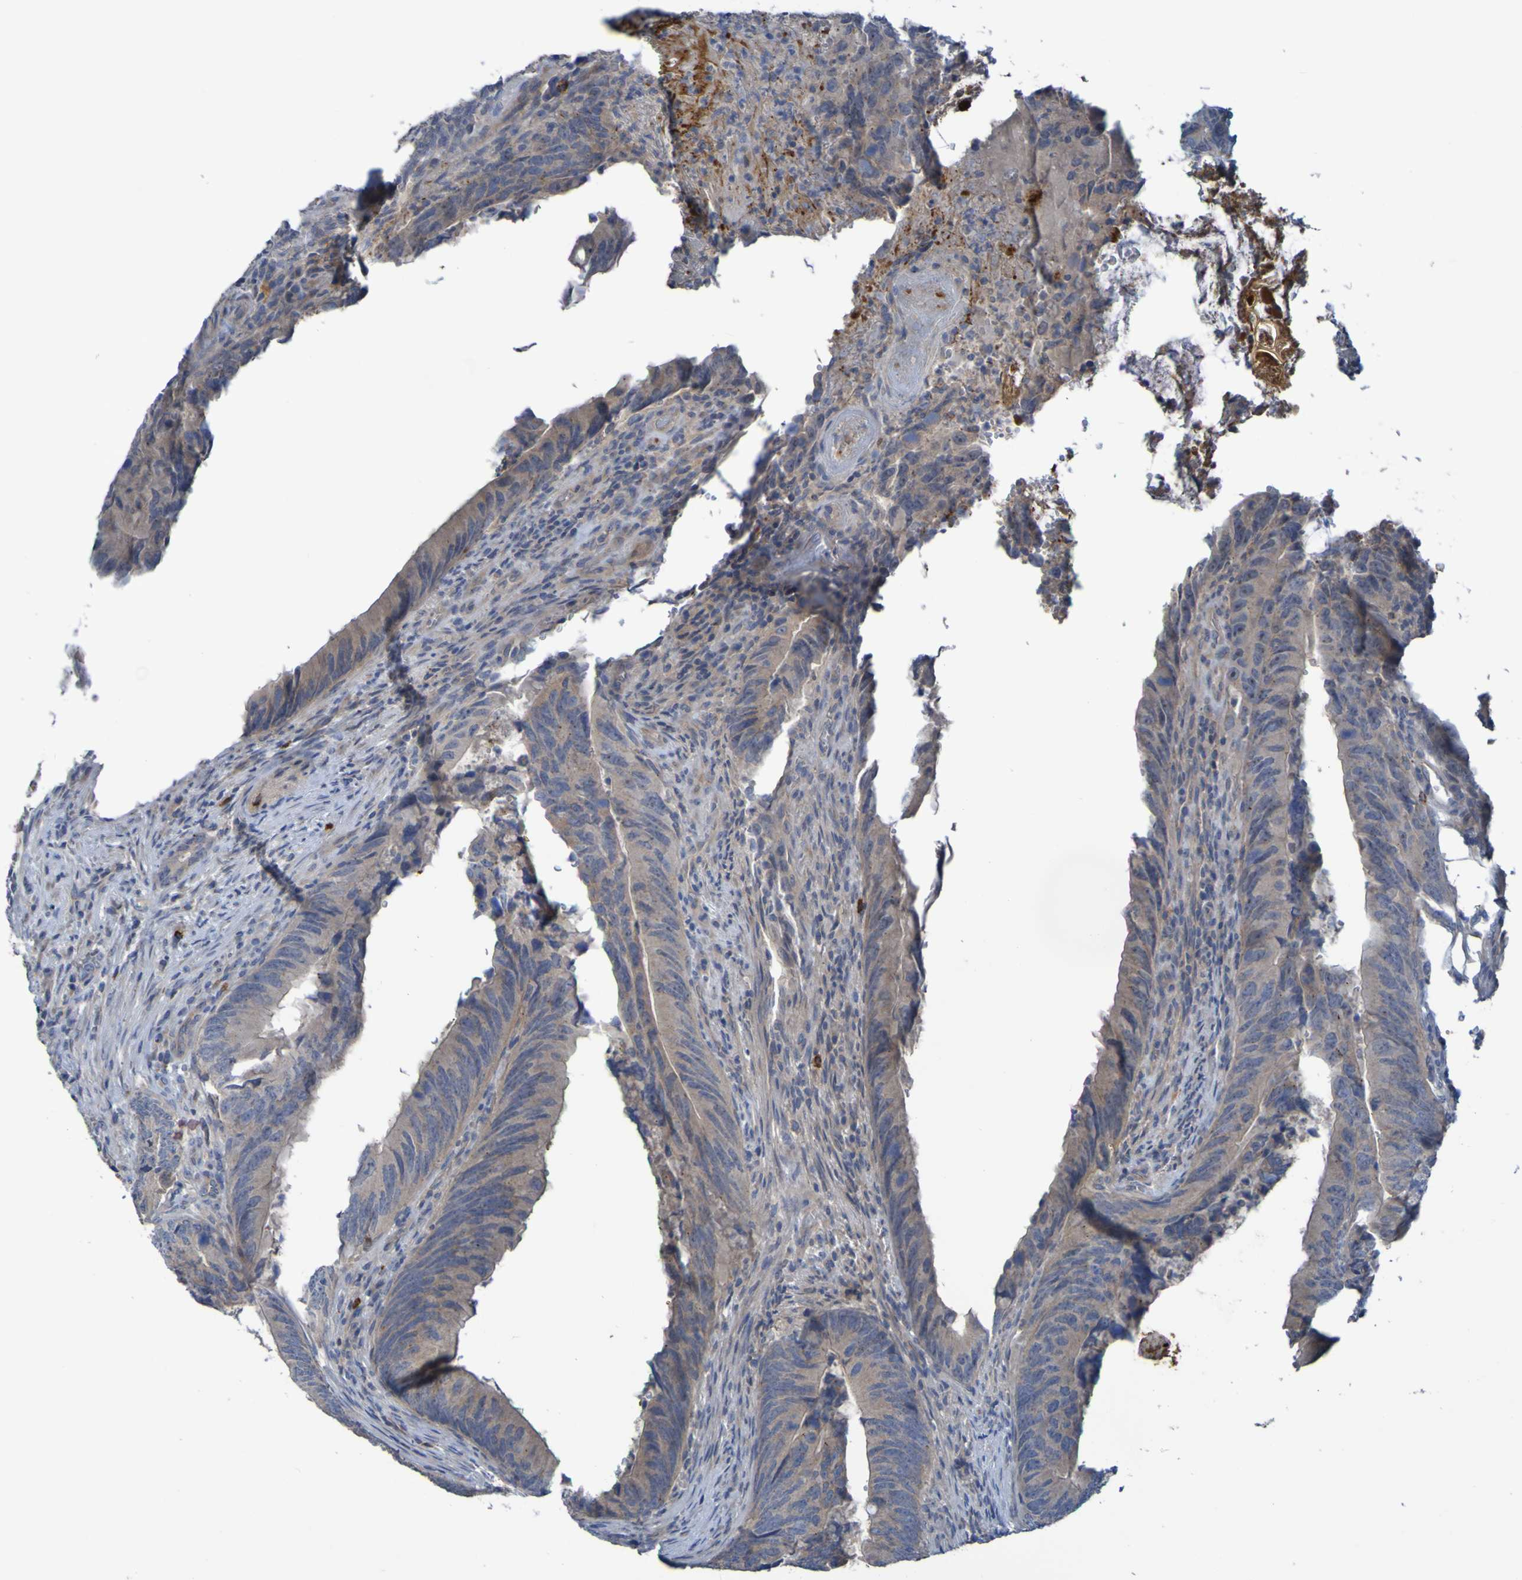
{"staining": {"intensity": "moderate", "quantity": ">75%", "location": "cytoplasmic/membranous"}, "tissue": "colorectal cancer", "cell_type": "Tumor cells", "image_type": "cancer", "snomed": [{"axis": "morphology", "description": "Normal tissue, NOS"}, {"axis": "morphology", "description": "Adenocarcinoma, NOS"}, {"axis": "topography", "description": "Colon"}], "caption": "Immunohistochemical staining of adenocarcinoma (colorectal) reveals medium levels of moderate cytoplasmic/membranous staining in approximately >75% of tumor cells.", "gene": "ANGPT4", "patient": {"sex": "male", "age": 56}}